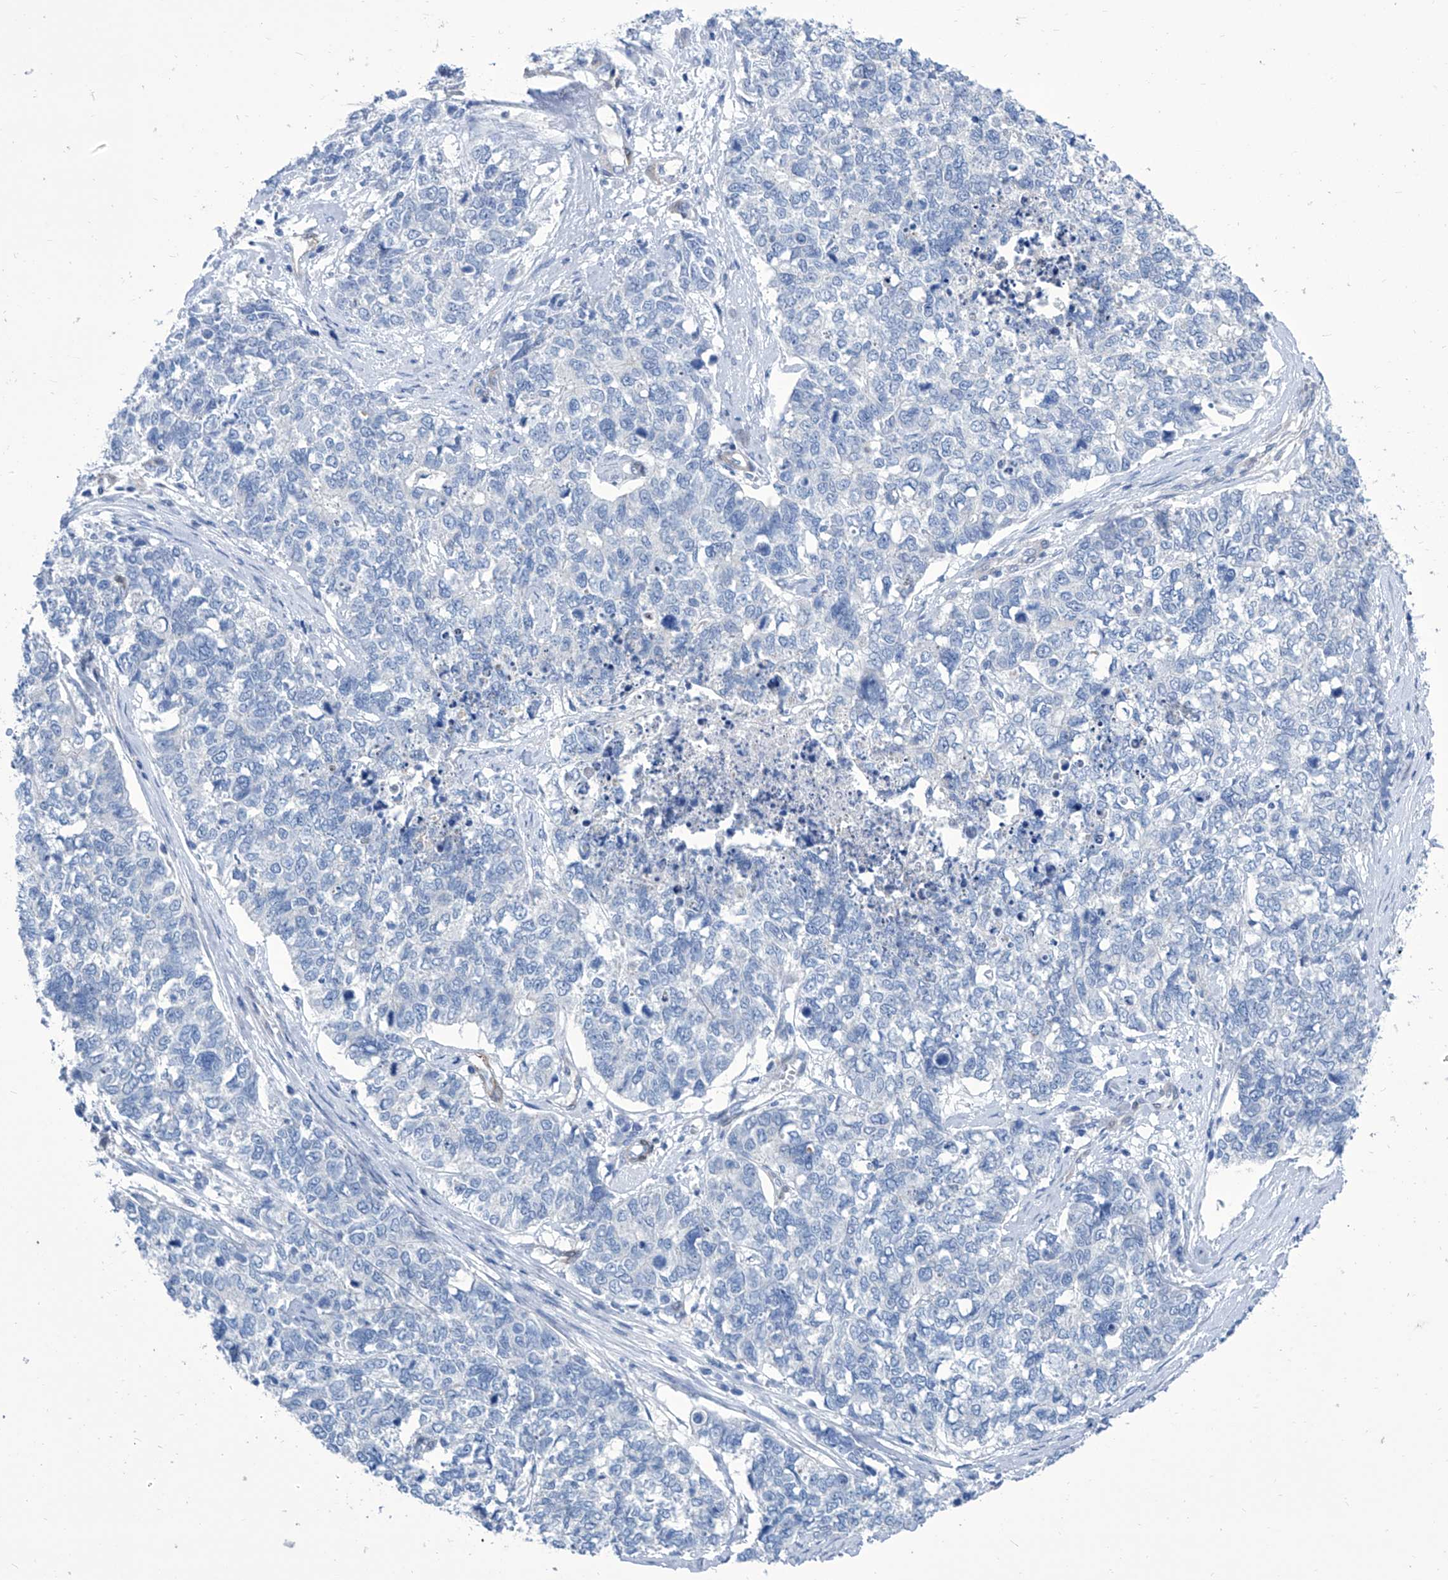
{"staining": {"intensity": "negative", "quantity": "none", "location": "none"}, "tissue": "cervical cancer", "cell_type": "Tumor cells", "image_type": "cancer", "snomed": [{"axis": "morphology", "description": "Squamous cell carcinoma, NOS"}, {"axis": "topography", "description": "Cervix"}], "caption": "IHC photomicrograph of neoplastic tissue: human squamous cell carcinoma (cervical) stained with DAB shows no significant protein expression in tumor cells.", "gene": "IMPA2", "patient": {"sex": "female", "age": 63}}